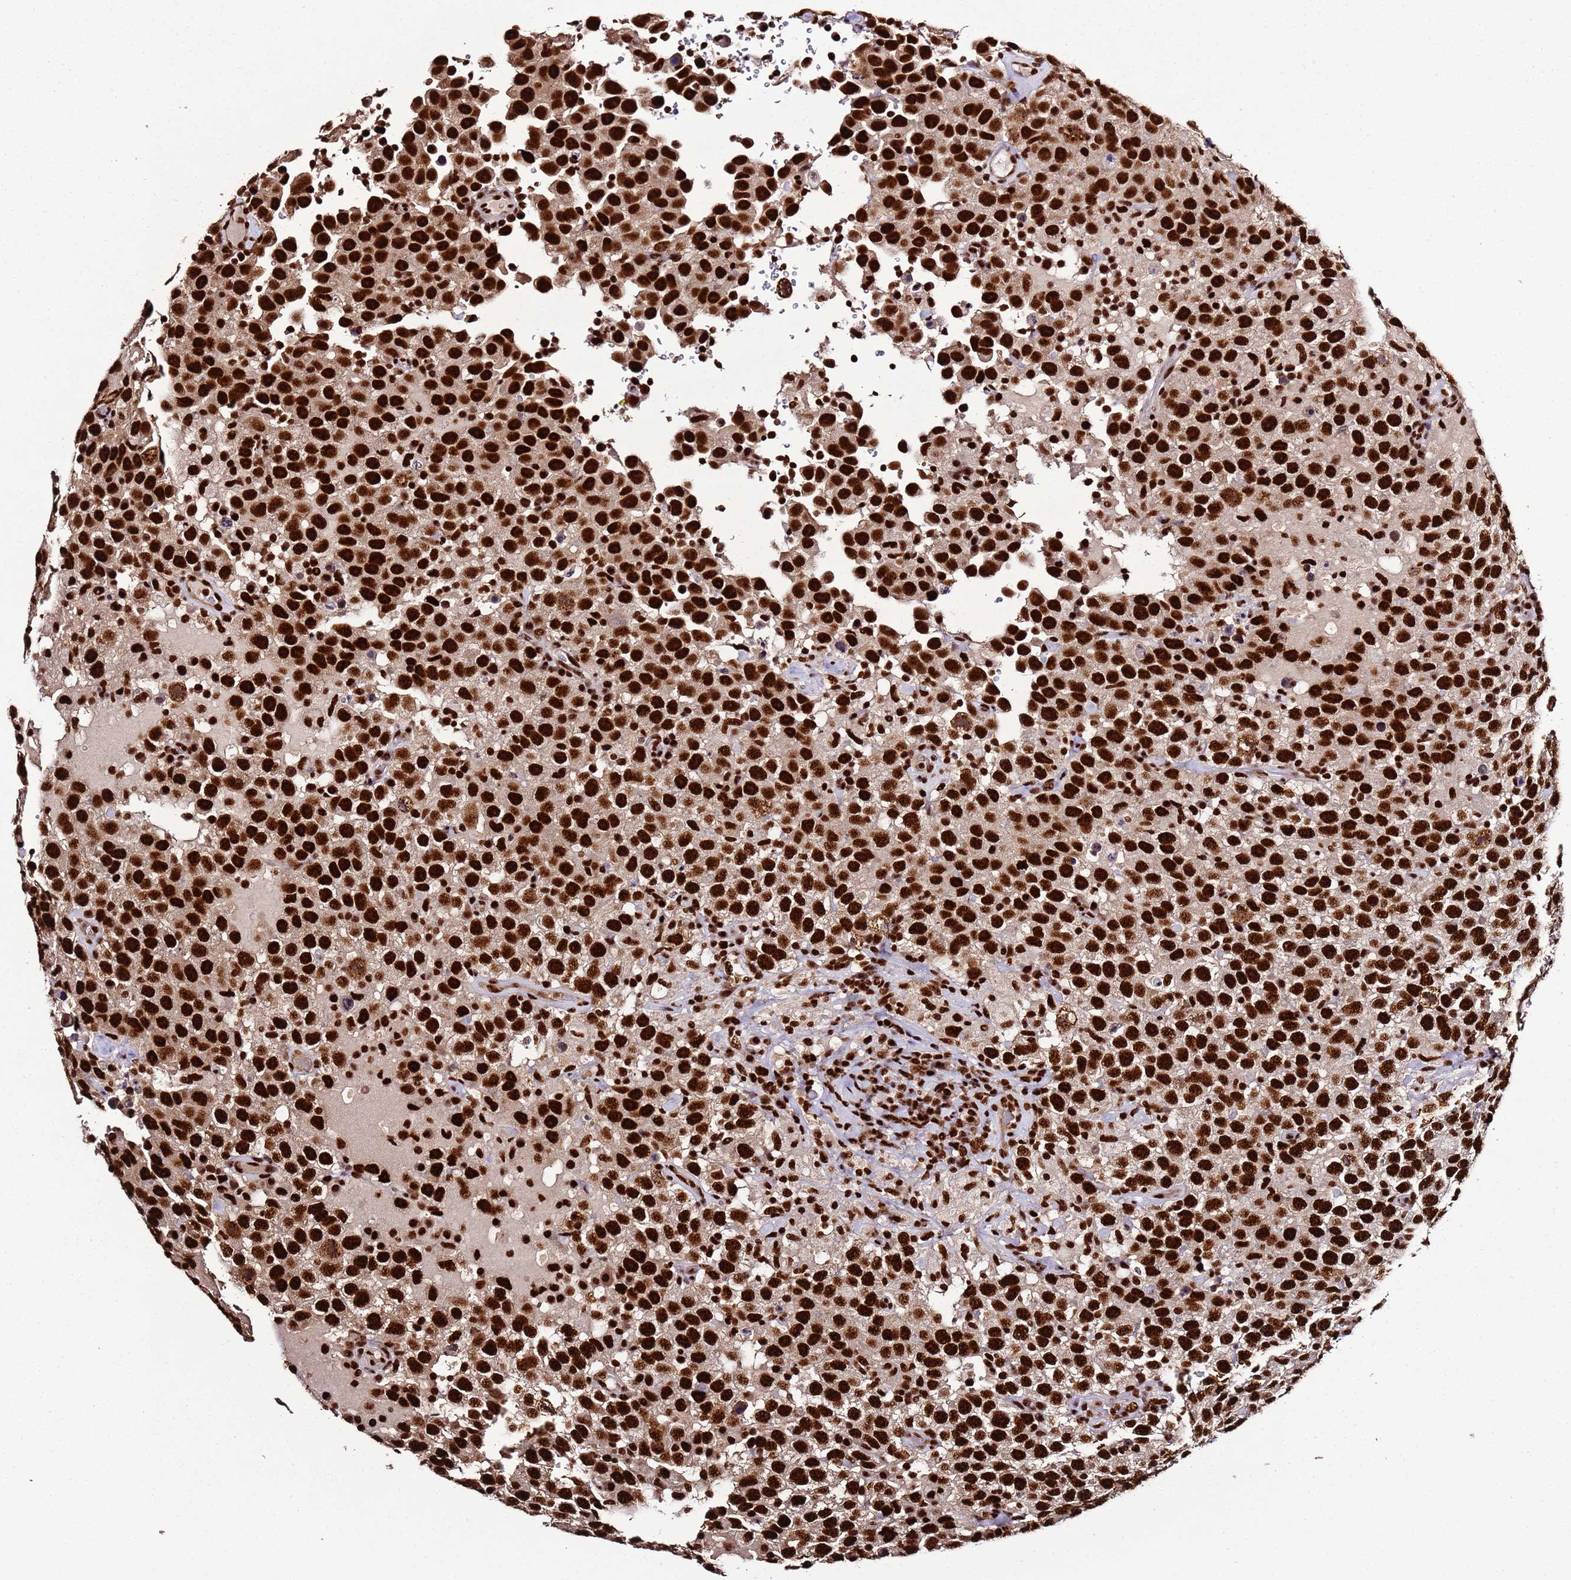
{"staining": {"intensity": "strong", "quantity": ">75%", "location": "nuclear"}, "tissue": "testis cancer", "cell_type": "Tumor cells", "image_type": "cancer", "snomed": [{"axis": "morphology", "description": "Seminoma, NOS"}, {"axis": "topography", "description": "Testis"}], "caption": "An immunohistochemistry (IHC) image of tumor tissue is shown. Protein staining in brown shows strong nuclear positivity in testis cancer (seminoma) within tumor cells.", "gene": "C6orf226", "patient": {"sex": "male", "age": 41}}